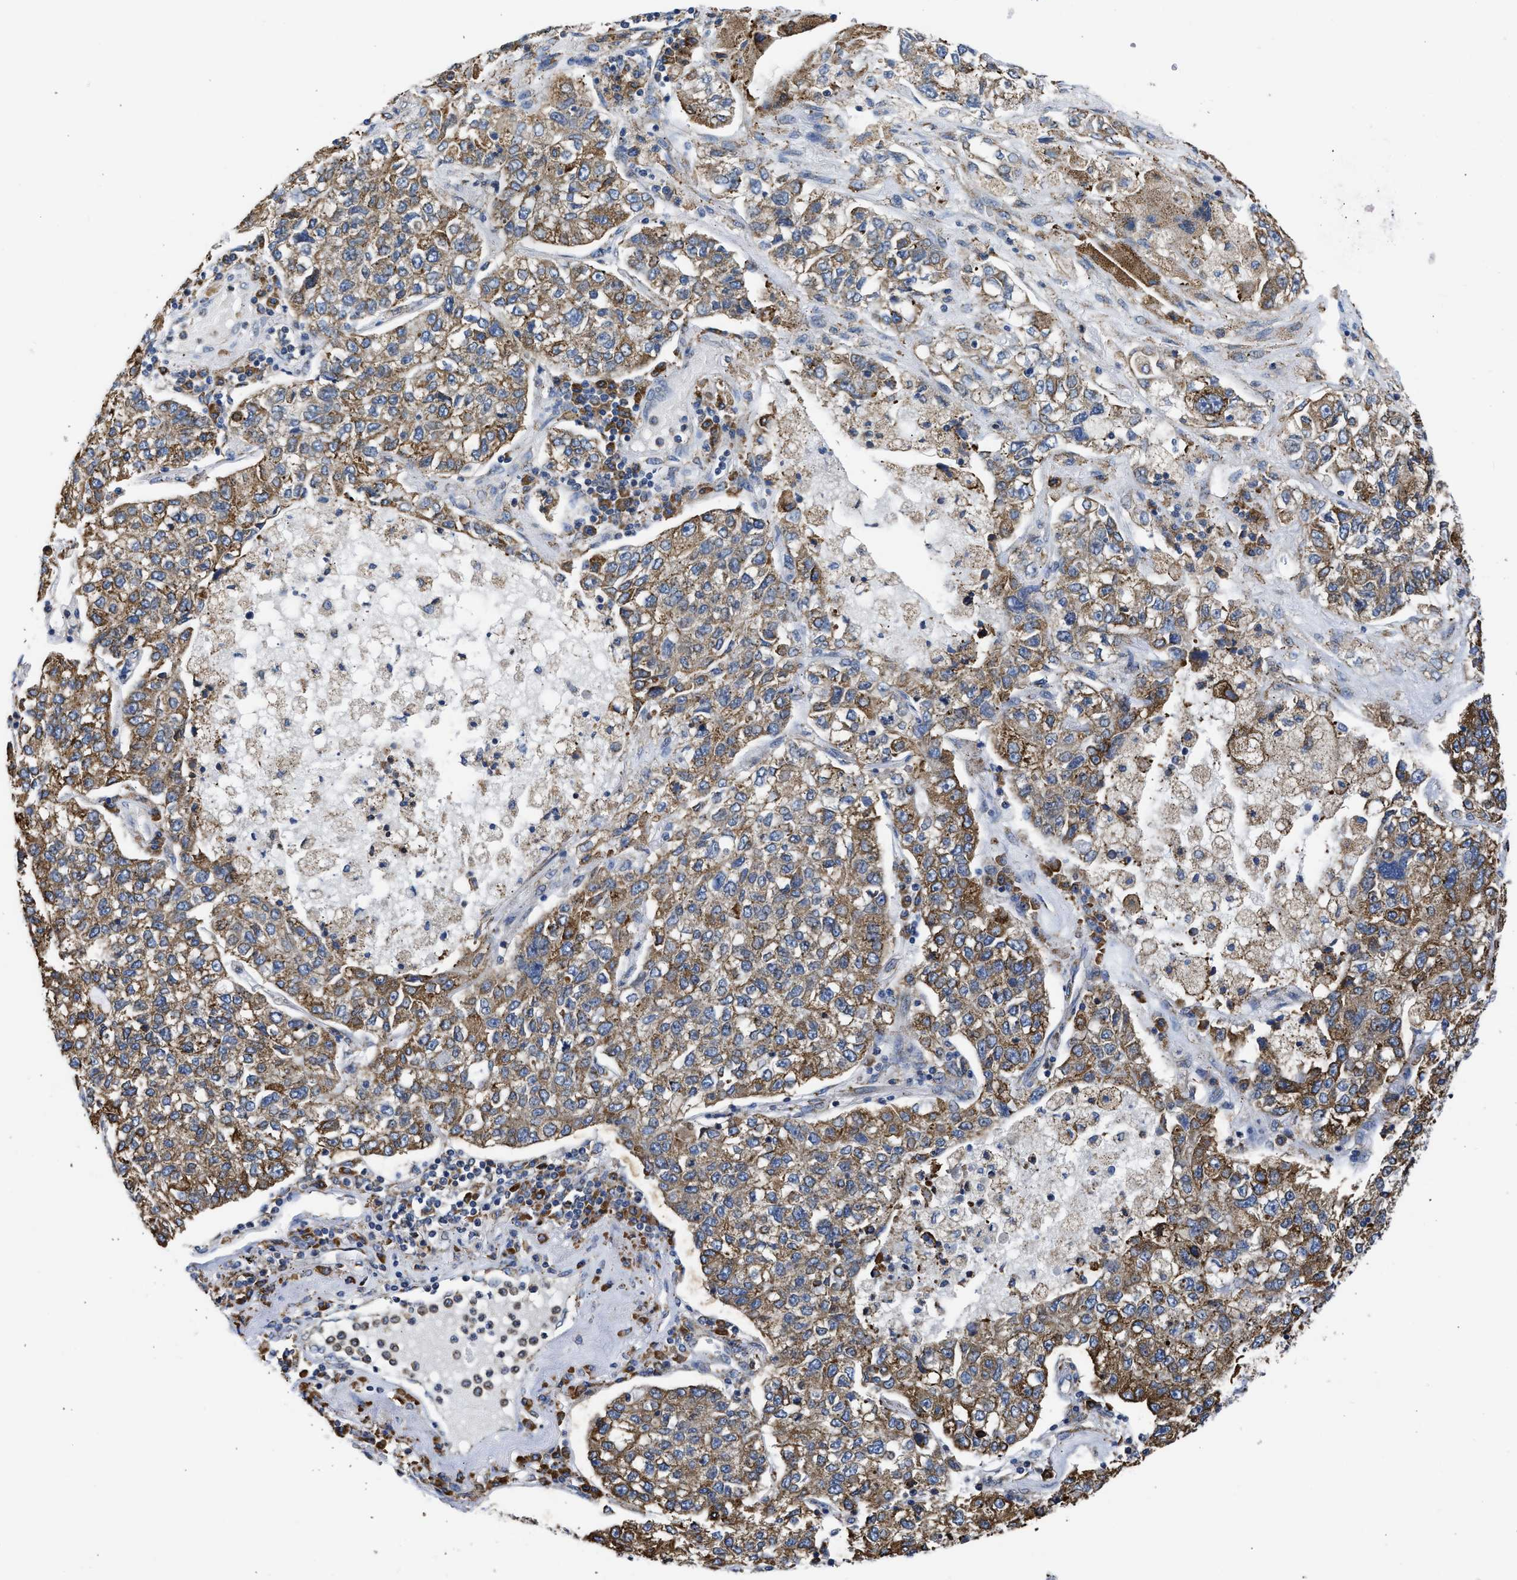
{"staining": {"intensity": "moderate", "quantity": ">75%", "location": "cytoplasmic/membranous"}, "tissue": "lung cancer", "cell_type": "Tumor cells", "image_type": "cancer", "snomed": [{"axis": "morphology", "description": "Adenocarcinoma, NOS"}, {"axis": "topography", "description": "Lung"}], "caption": "Immunohistochemical staining of human lung cancer (adenocarcinoma) displays medium levels of moderate cytoplasmic/membranous protein positivity in about >75% of tumor cells.", "gene": "CYCS", "patient": {"sex": "male", "age": 49}}